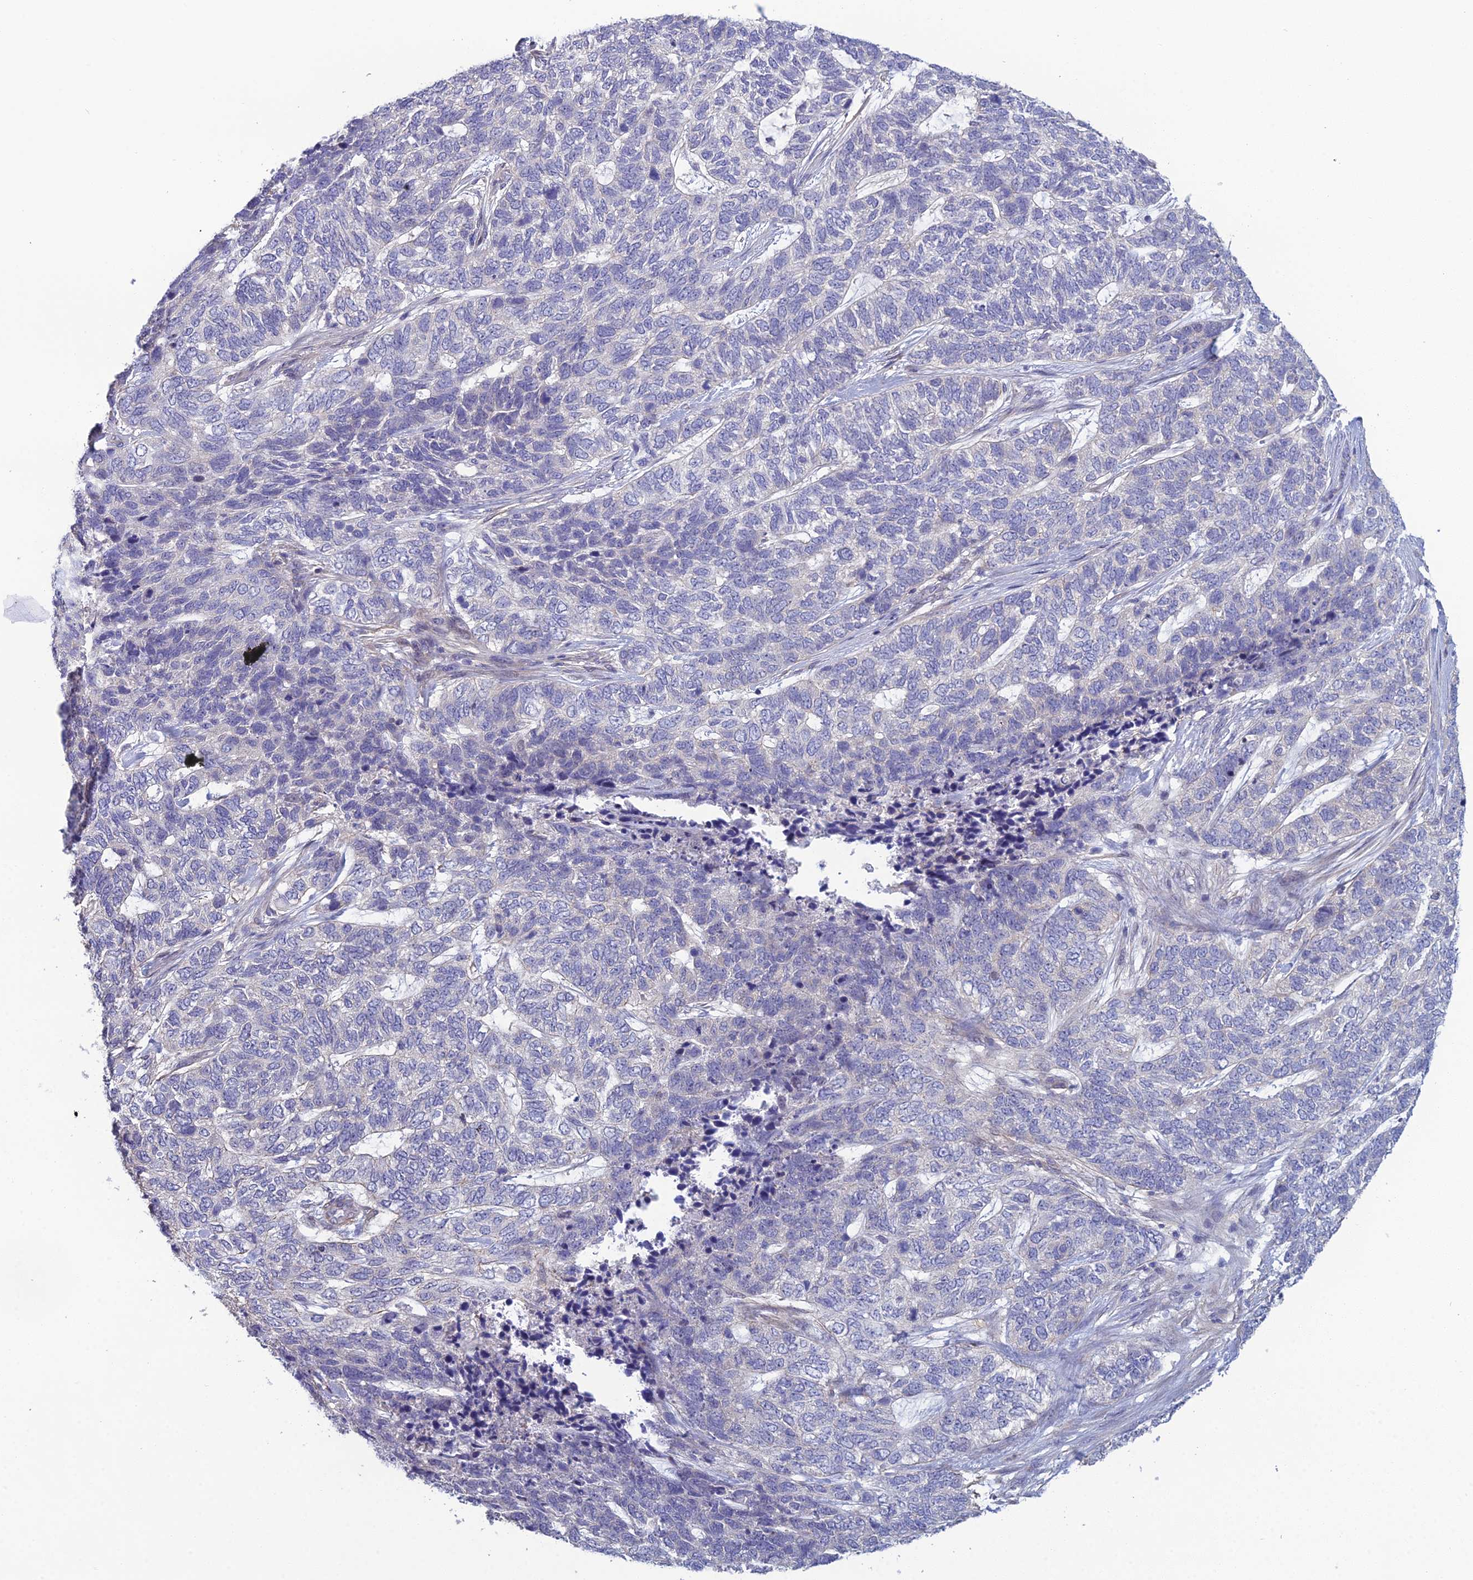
{"staining": {"intensity": "negative", "quantity": "none", "location": "none"}, "tissue": "skin cancer", "cell_type": "Tumor cells", "image_type": "cancer", "snomed": [{"axis": "morphology", "description": "Basal cell carcinoma"}, {"axis": "topography", "description": "Skin"}], "caption": "This is an IHC image of skin cancer. There is no staining in tumor cells.", "gene": "LZTS2", "patient": {"sex": "female", "age": 65}}